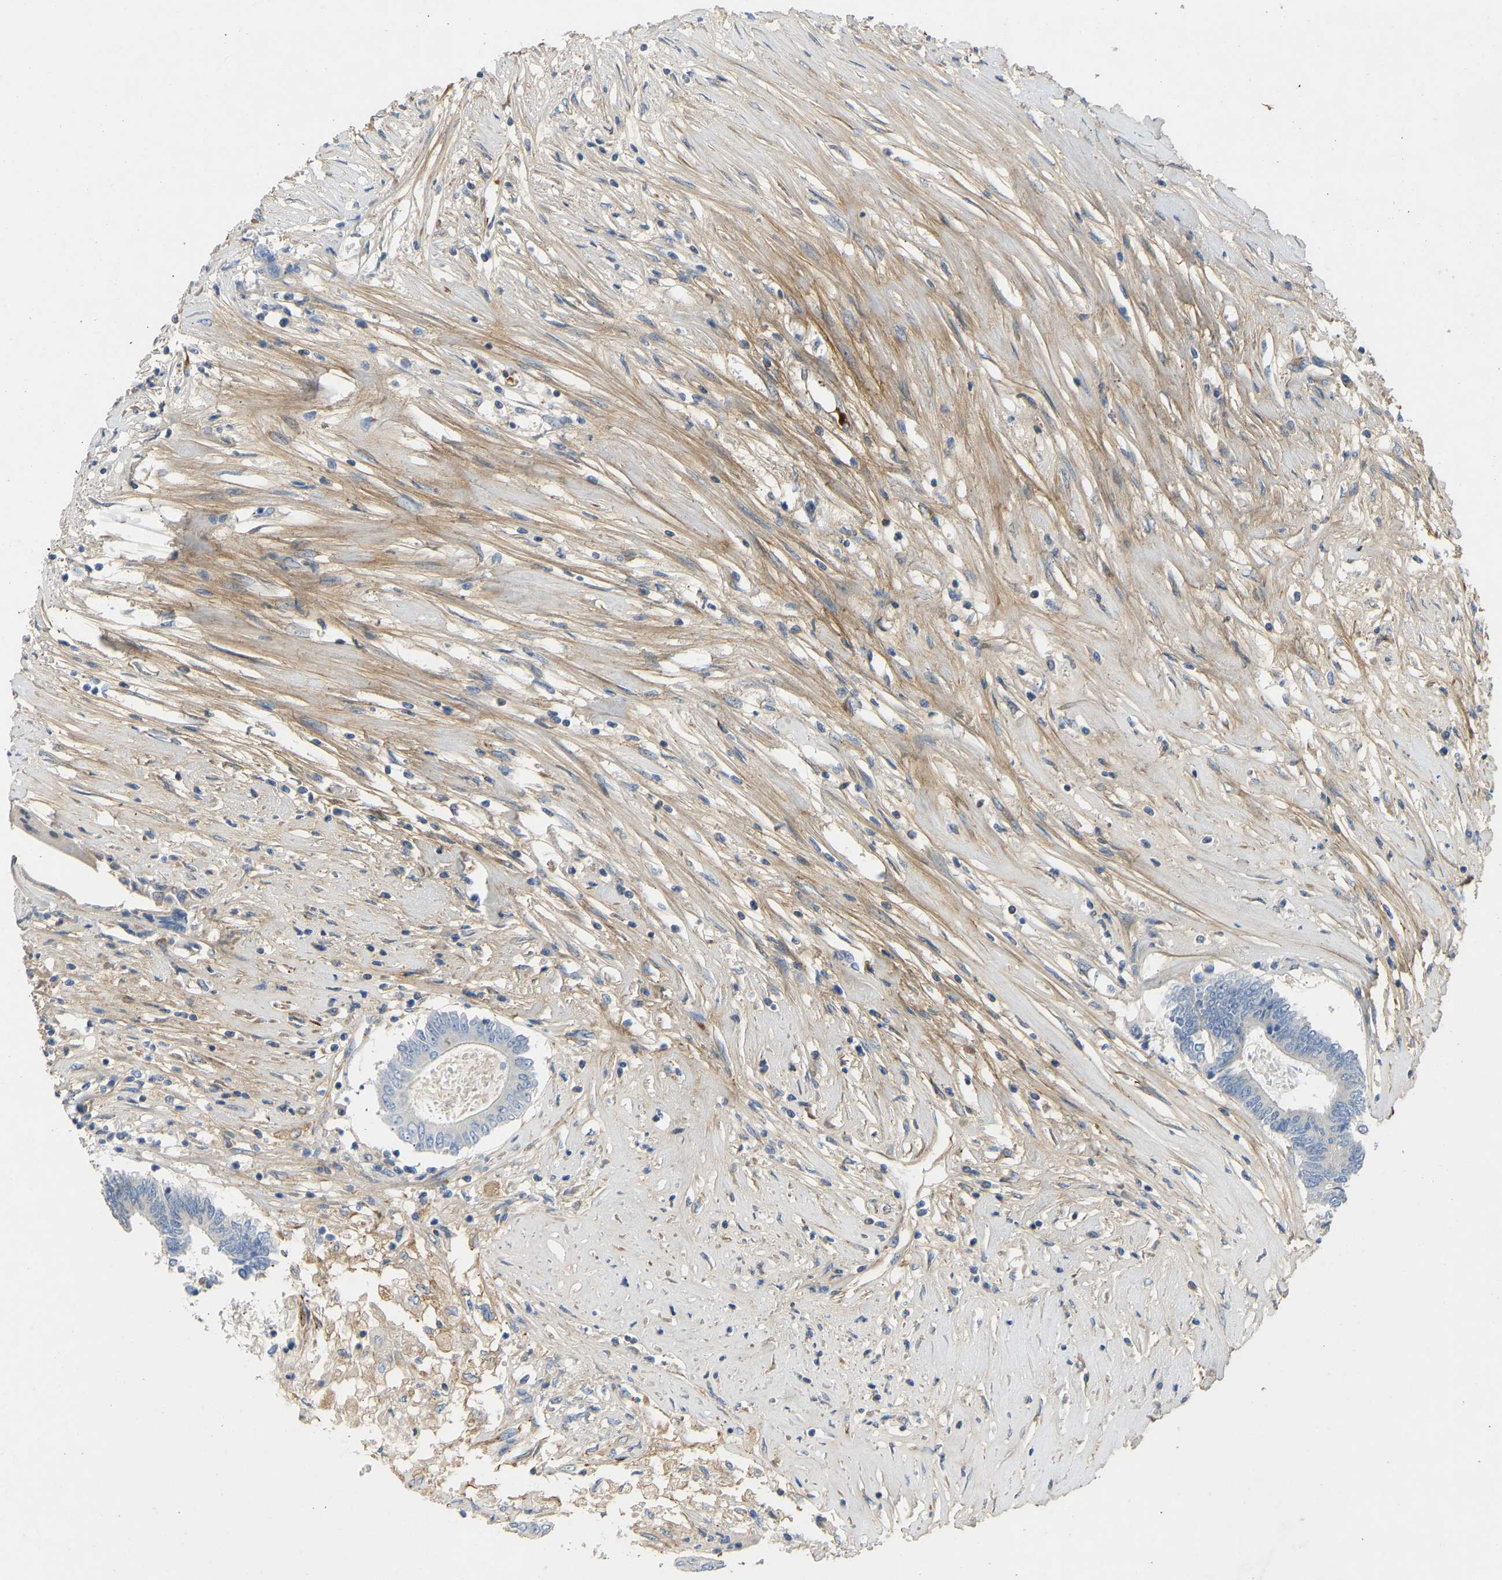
{"staining": {"intensity": "negative", "quantity": "none", "location": "none"}, "tissue": "colorectal cancer", "cell_type": "Tumor cells", "image_type": "cancer", "snomed": [{"axis": "morphology", "description": "Adenocarcinoma, NOS"}, {"axis": "topography", "description": "Rectum"}], "caption": "Photomicrograph shows no significant protein positivity in tumor cells of colorectal adenocarcinoma.", "gene": "TECTA", "patient": {"sex": "male", "age": 63}}